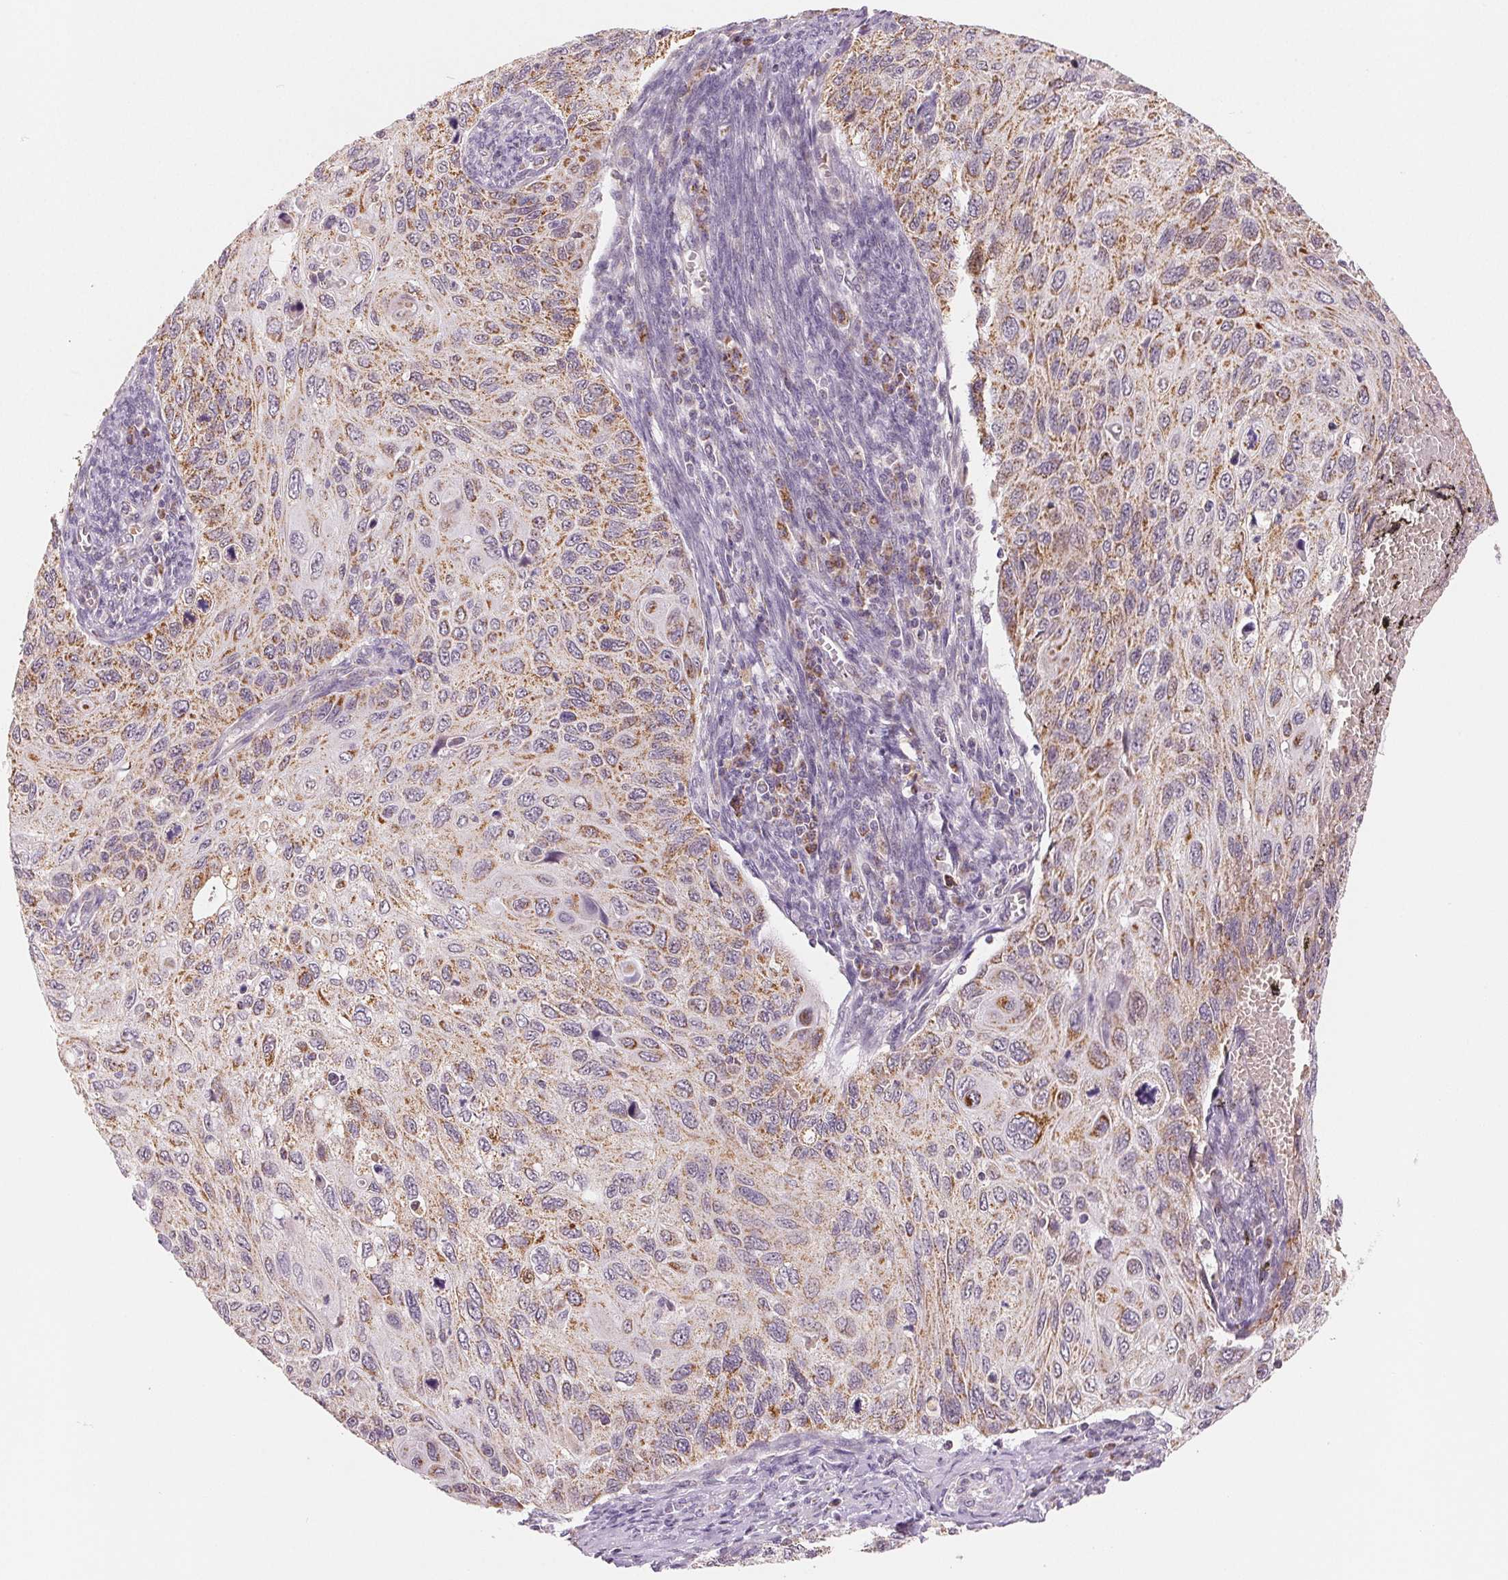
{"staining": {"intensity": "moderate", "quantity": "25%-75%", "location": "cytoplasmic/membranous"}, "tissue": "cervical cancer", "cell_type": "Tumor cells", "image_type": "cancer", "snomed": [{"axis": "morphology", "description": "Squamous cell carcinoma, NOS"}, {"axis": "topography", "description": "Cervix"}], "caption": "An IHC image of neoplastic tissue is shown. Protein staining in brown highlights moderate cytoplasmic/membranous positivity in squamous cell carcinoma (cervical) within tumor cells.", "gene": "HINT2", "patient": {"sex": "female", "age": 70}}